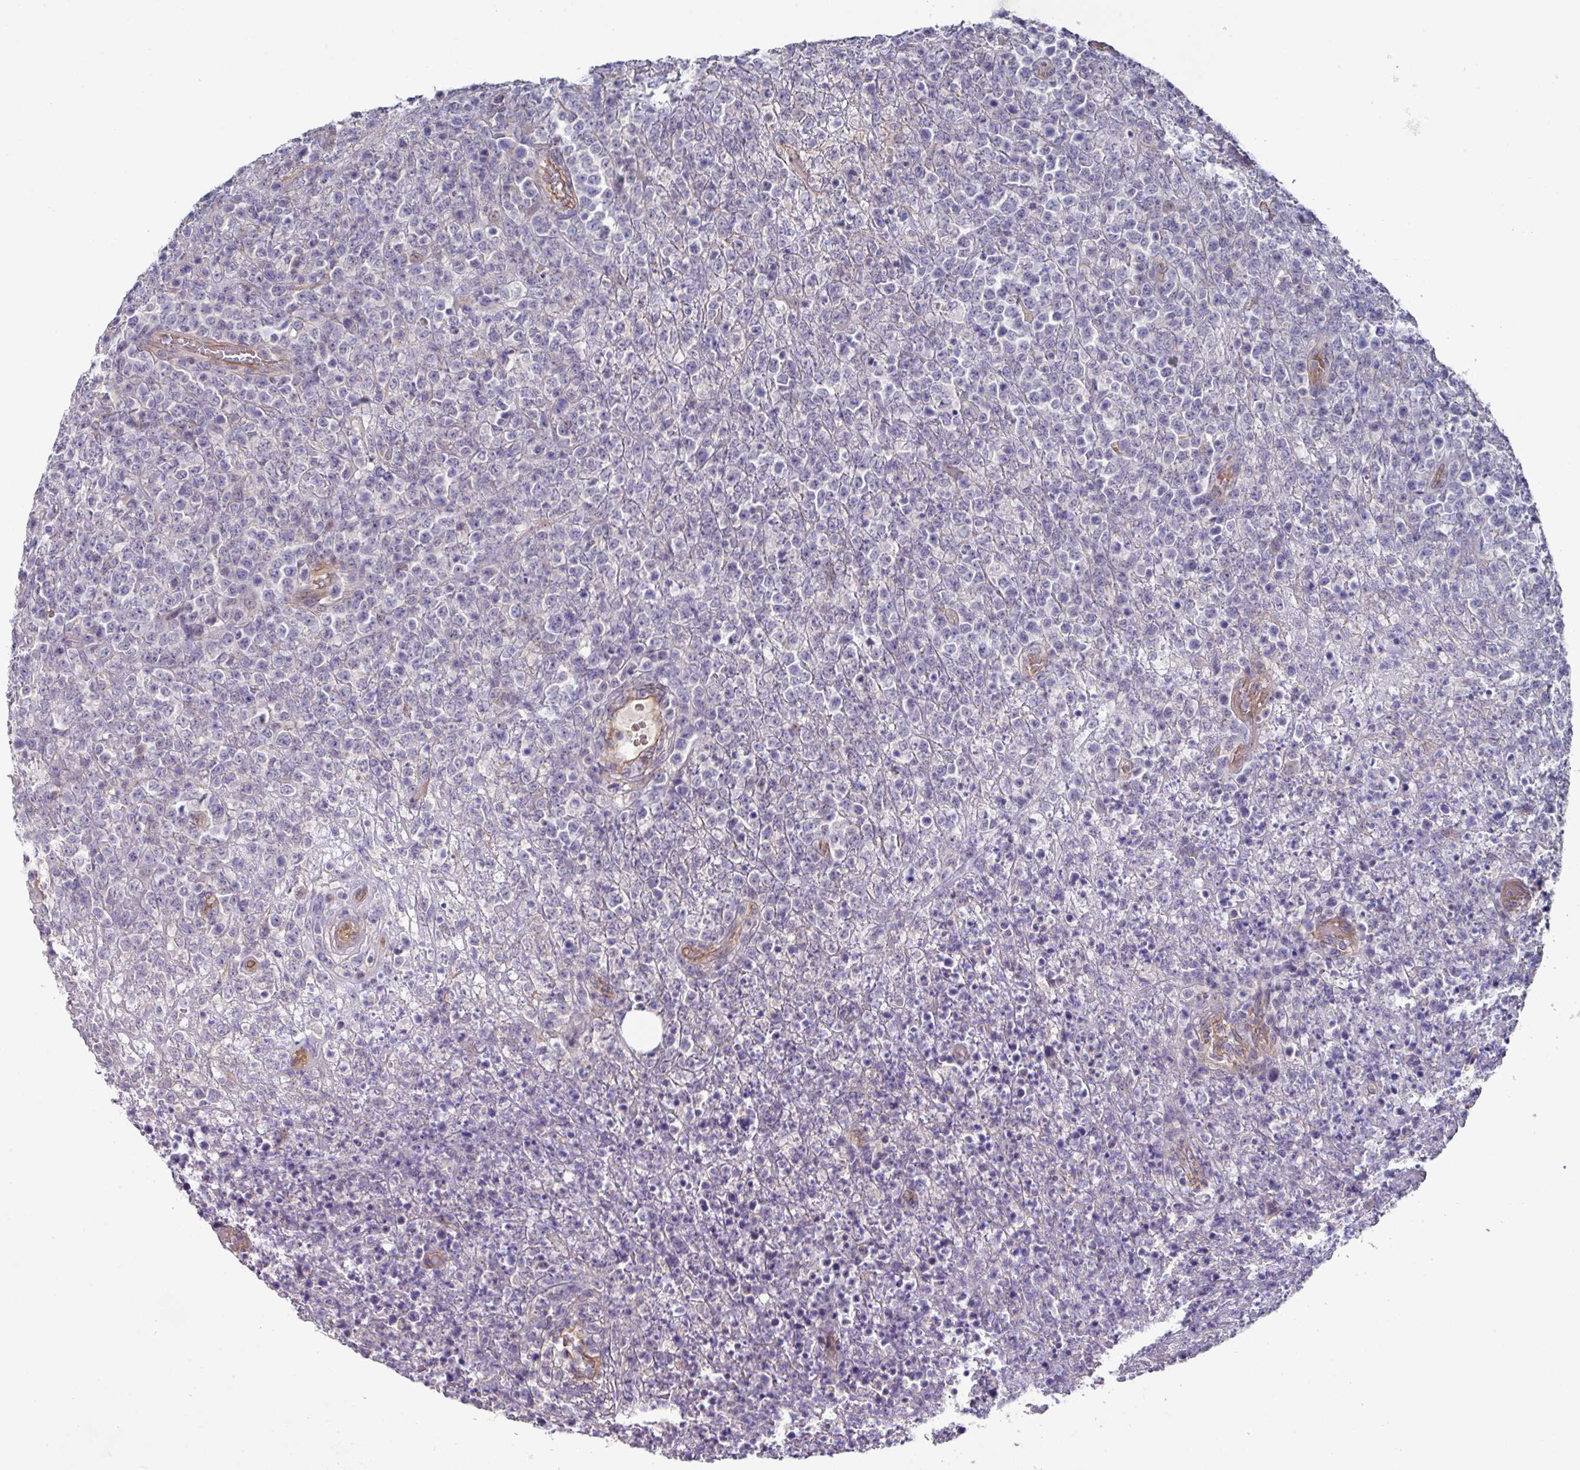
{"staining": {"intensity": "negative", "quantity": "none", "location": "none"}, "tissue": "lymphoma", "cell_type": "Tumor cells", "image_type": "cancer", "snomed": [{"axis": "morphology", "description": "Malignant lymphoma, non-Hodgkin's type, High grade"}, {"axis": "topography", "description": "Colon"}], "caption": "A high-resolution photomicrograph shows immunohistochemistry staining of malignant lymphoma, non-Hodgkin's type (high-grade), which reveals no significant positivity in tumor cells.", "gene": "PRR5", "patient": {"sex": "female", "age": 53}}